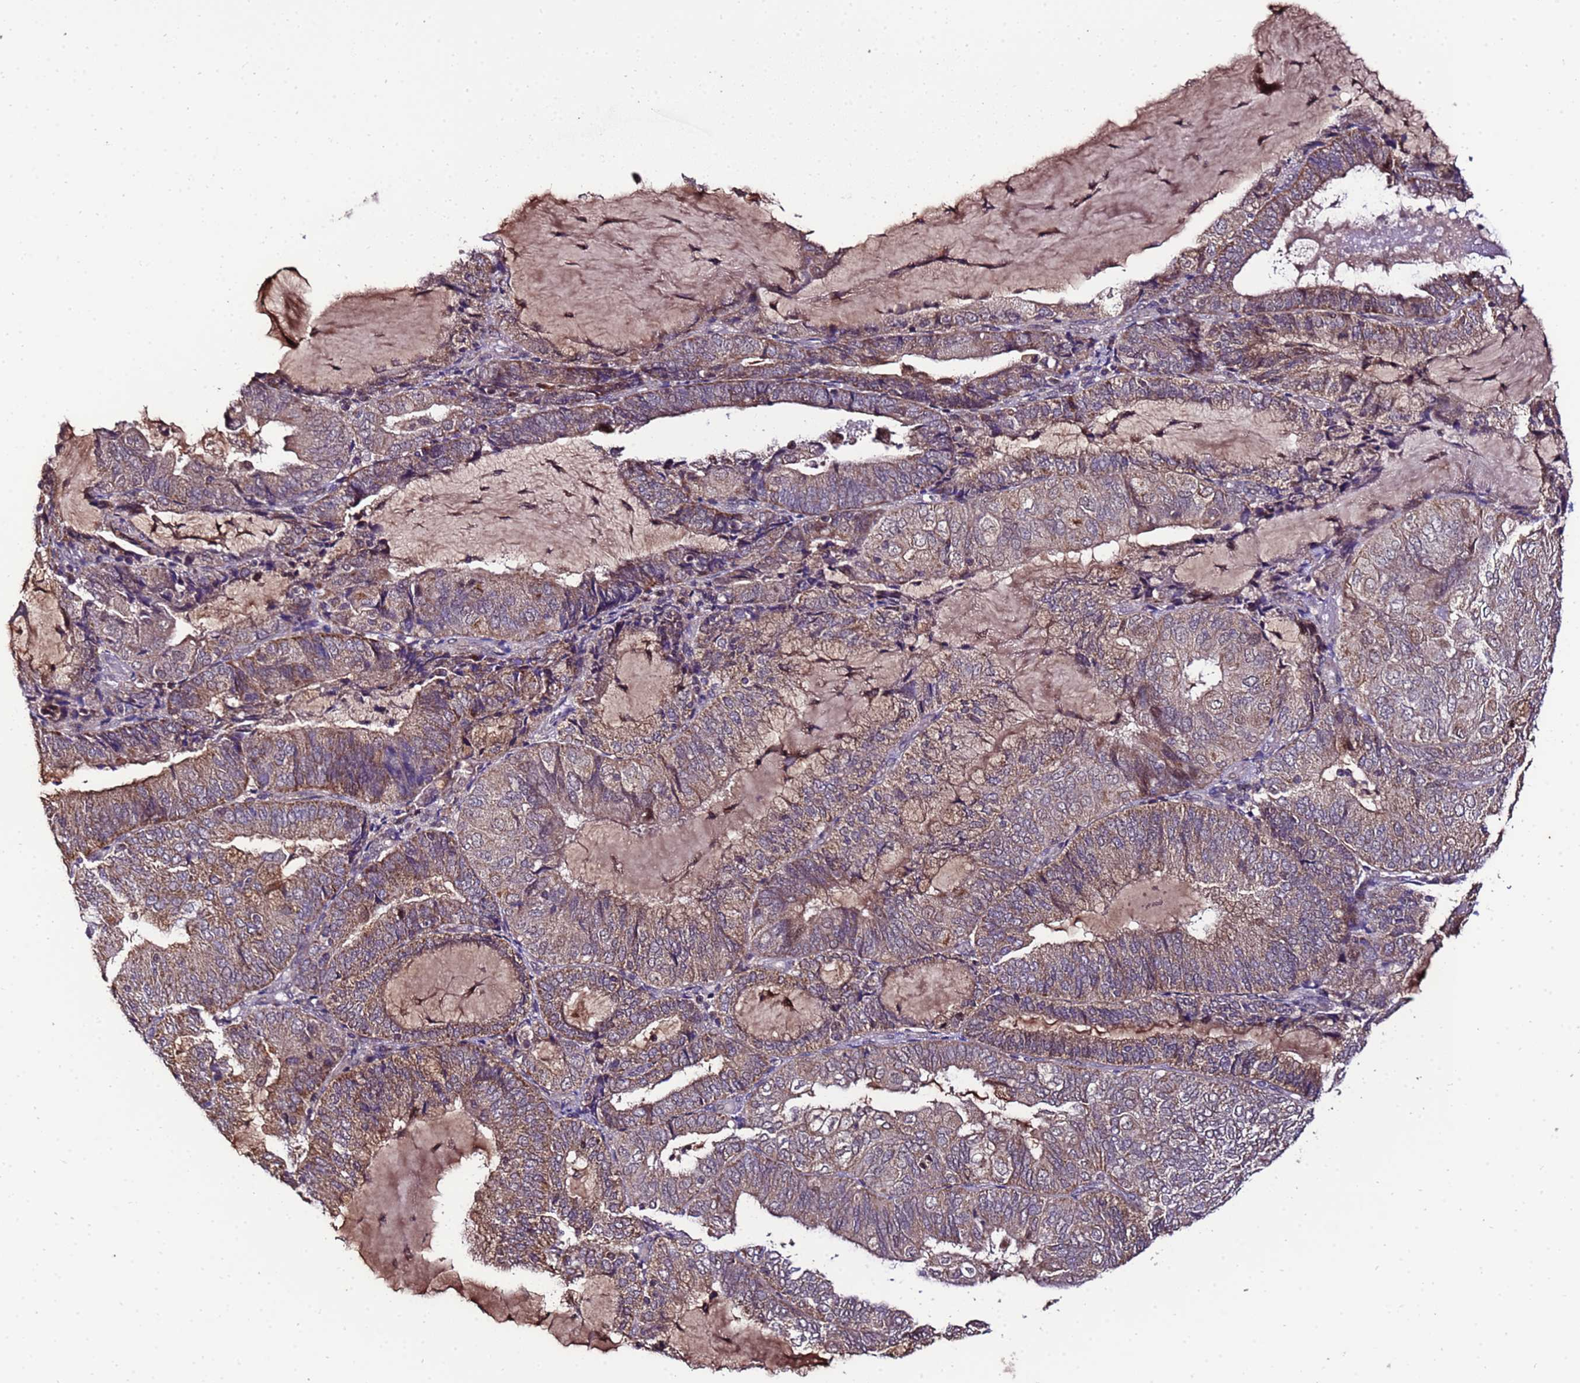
{"staining": {"intensity": "moderate", "quantity": ">75%", "location": "cytoplasmic/membranous"}, "tissue": "endometrial cancer", "cell_type": "Tumor cells", "image_type": "cancer", "snomed": [{"axis": "morphology", "description": "Adenocarcinoma, NOS"}, {"axis": "topography", "description": "Endometrium"}], "caption": "The immunohistochemical stain highlights moderate cytoplasmic/membranous staining in tumor cells of endometrial cancer tissue.", "gene": "ZNF329", "patient": {"sex": "female", "age": 81}}